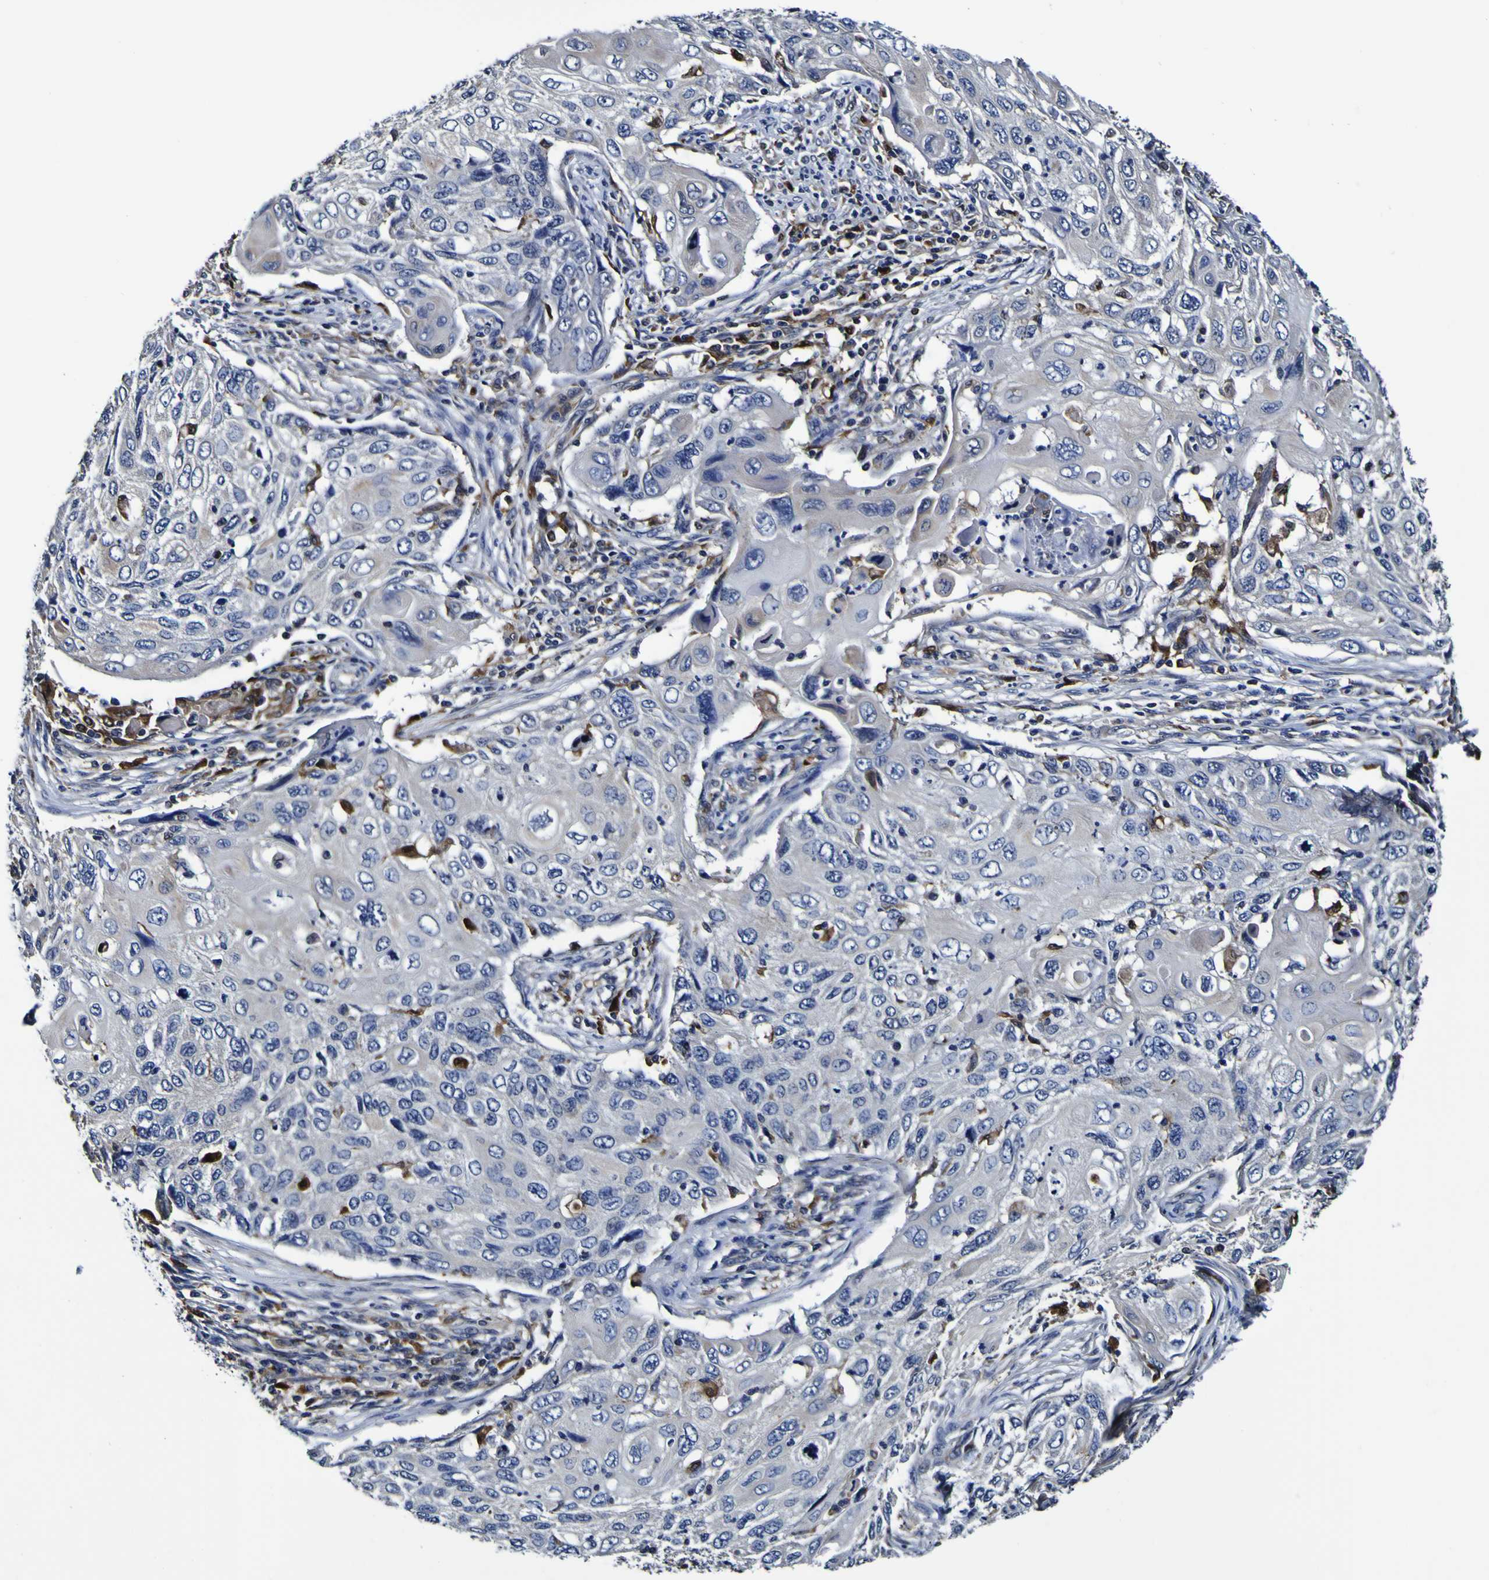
{"staining": {"intensity": "negative", "quantity": "none", "location": "none"}, "tissue": "cervical cancer", "cell_type": "Tumor cells", "image_type": "cancer", "snomed": [{"axis": "morphology", "description": "Squamous cell carcinoma, NOS"}, {"axis": "topography", "description": "Cervix"}], "caption": "IHC micrograph of neoplastic tissue: human squamous cell carcinoma (cervical) stained with DAB demonstrates no significant protein expression in tumor cells.", "gene": "GPX1", "patient": {"sex": "female", "age": 70}}